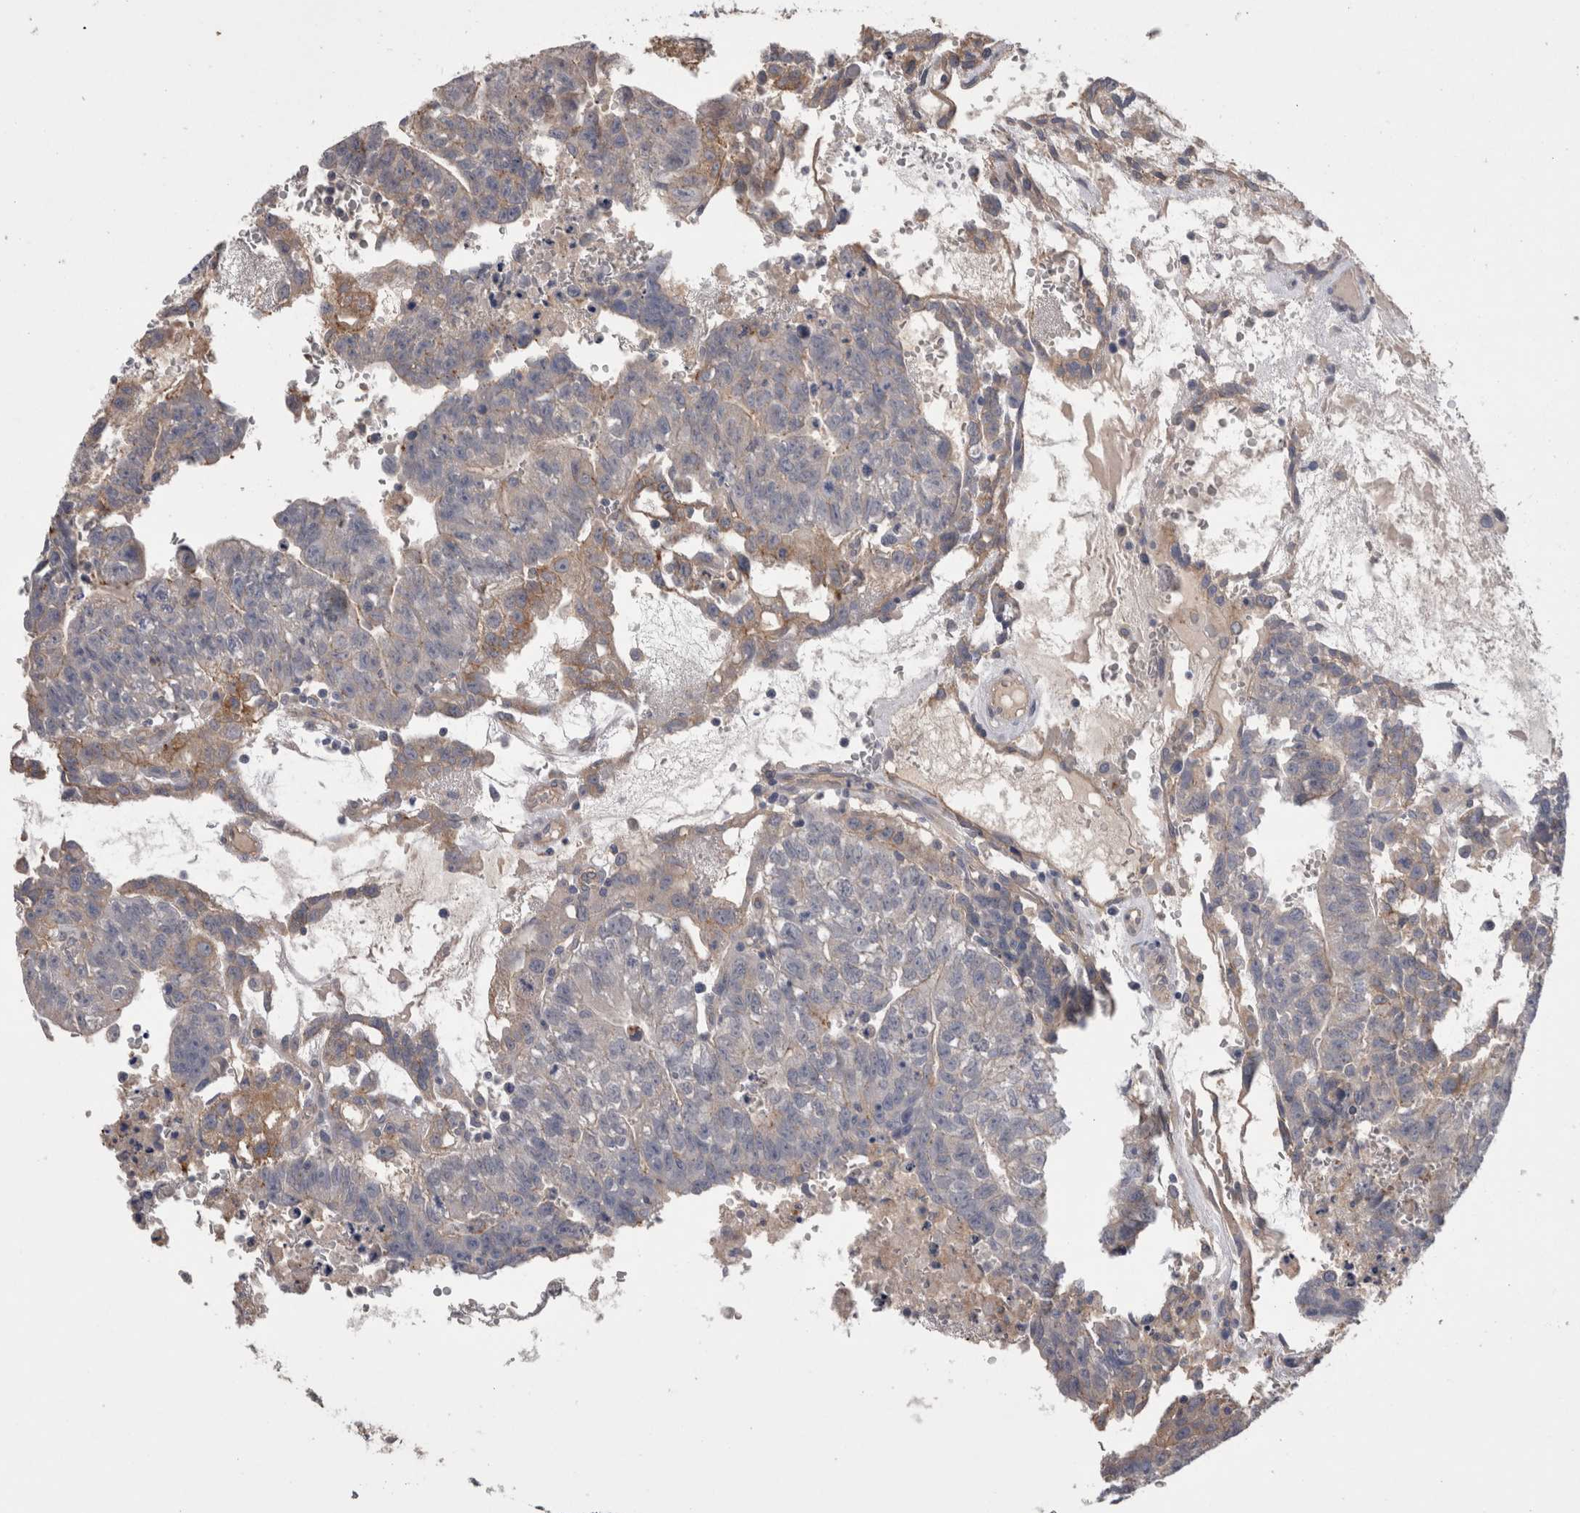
{"staining": {"intensity": "weak", "quantity": "<25%", "location": "cytoplasmic/membranous"}, "tissue": "testis cancer", "cell_type": "Tumor cells", "image_type": "cancer", "snomed": [{"axis": "morphology", "description": "Seminoma, NOS"}, {"axis": "morphology", "description": "Carcinoma, Embryonal, NOS"}, {"axis": "topography", "description": "Testis"}], "caption": "DAB immunohistochemical staining of testis embryonal carcinoma shows no significant positivity in tumor cells.", "gene": "NECTIN2", "patient": {"sex": "male", "age": 52}}